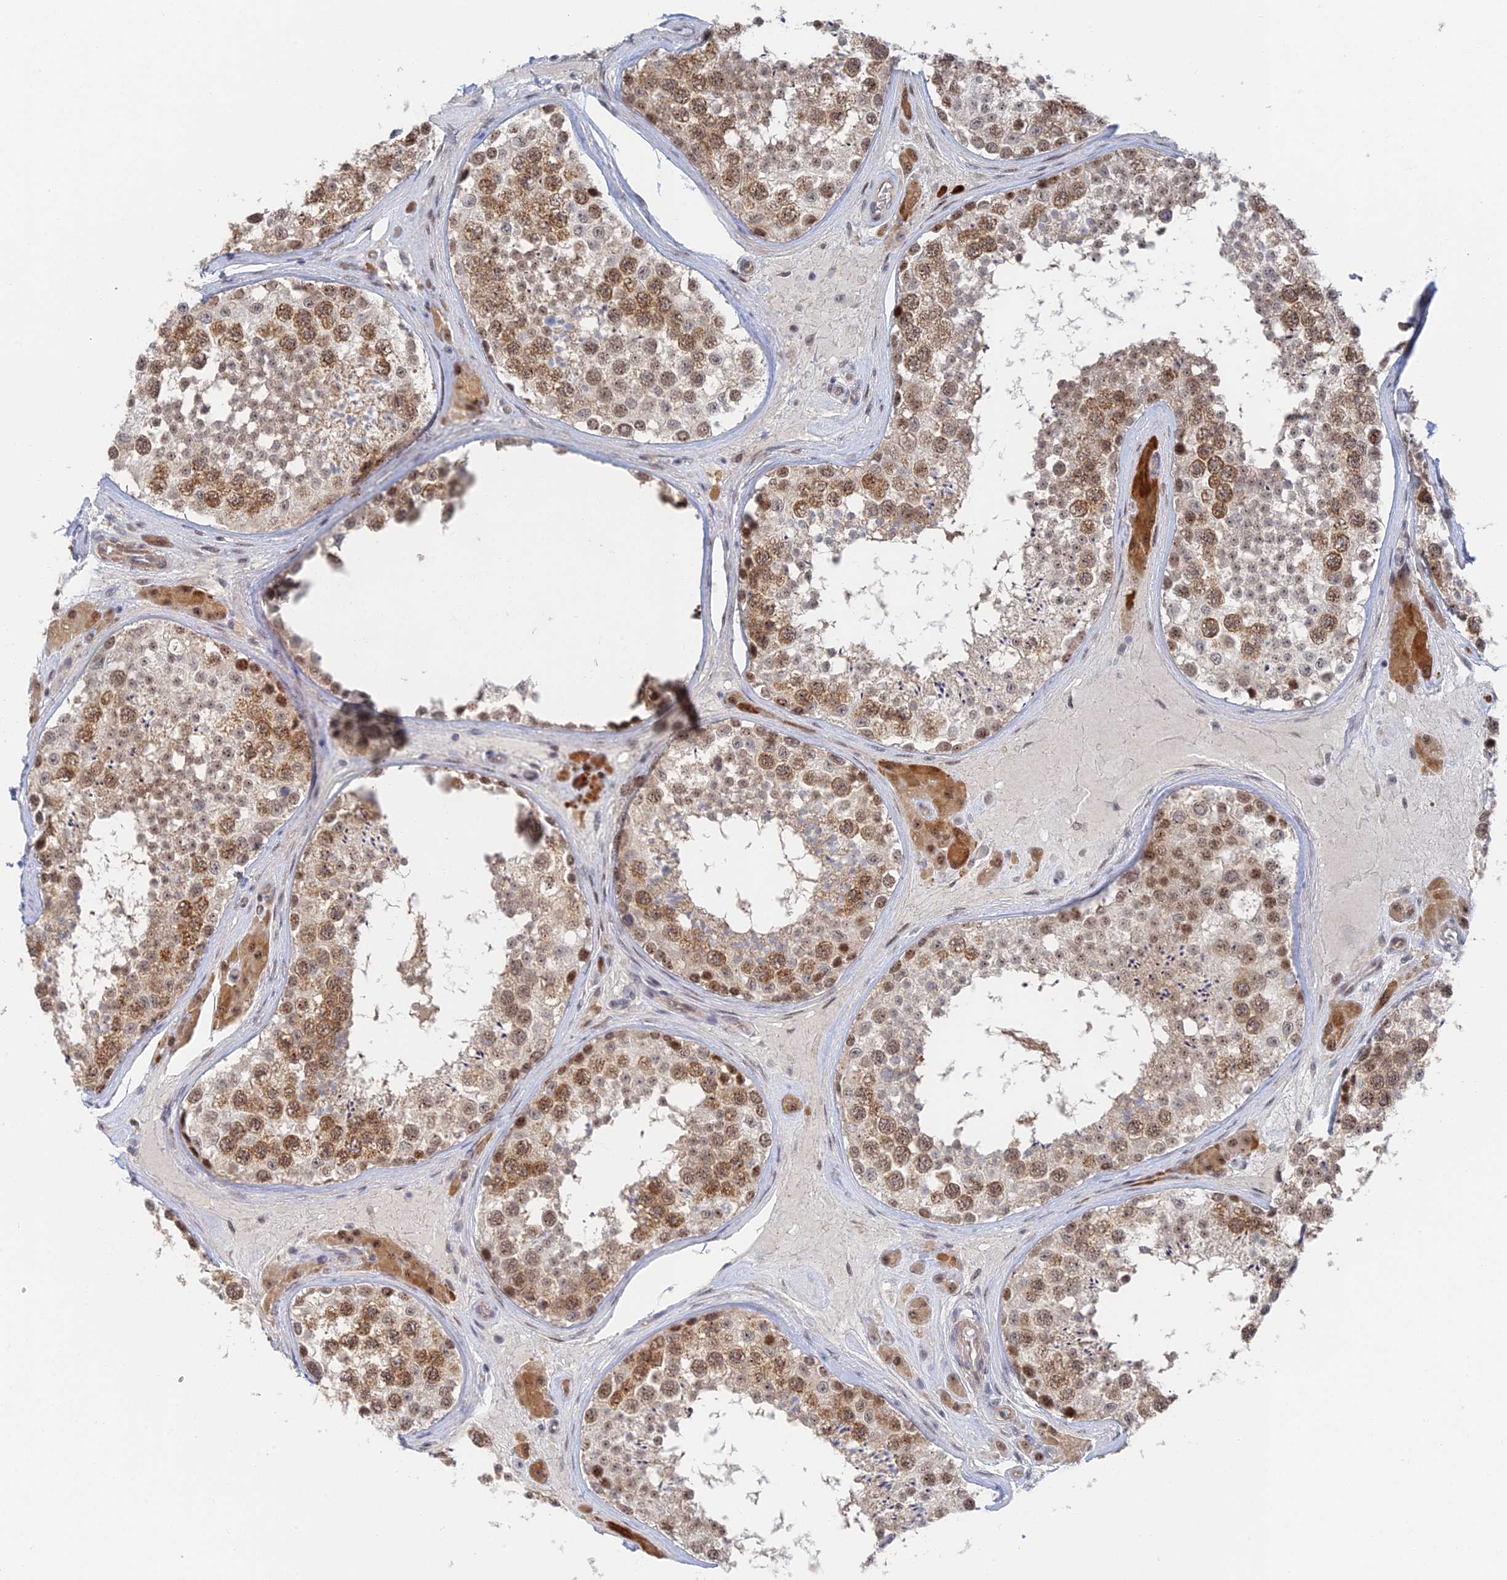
{"staining": {"intensity": "moderate", "quantity": ">75%", "location": "cytoplasmic/membranous,nuclear"}, "tissue": "testis", "cell_type": "Cells in seminiferous ducts", "image_type": "normal", "snomed": [{"axis": "morphology", "description": "Normal tissue, NOS"}, {"axis": "topography", "description": "Testis"}], "caption": "Moderate cytoplasmic/membranous,nuclear protein staining is appreciated in approximately >75% of cells in seminiferous ducts in testis. Ihc stains the protein in brown and the nuclei are stained blue.", "gene": "CFAP92", "patient": {"sex": "male", "age": 46}}